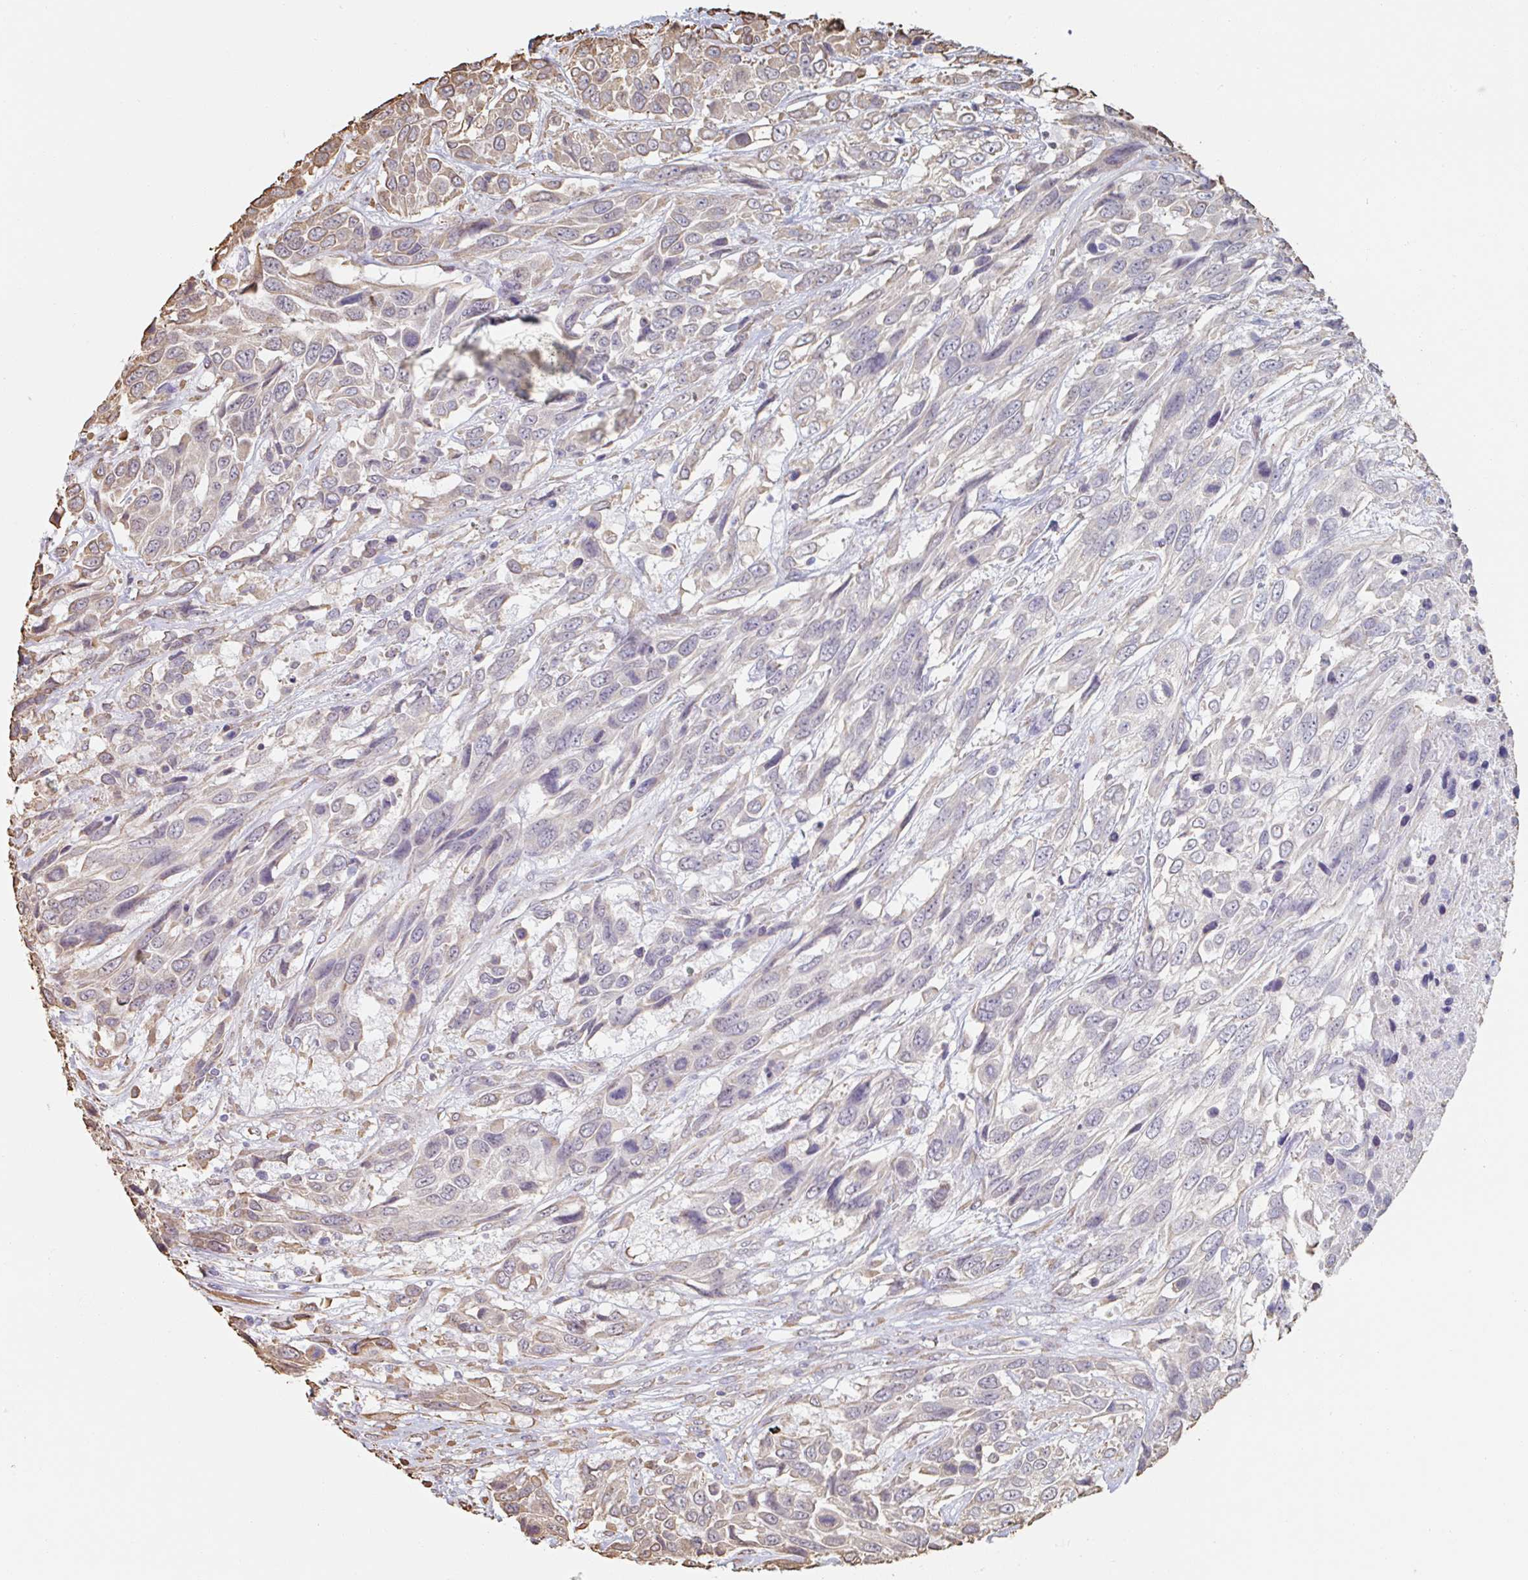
{"staining": {"intensity": "moderate", "quantity": "<25%", "location": "cytoplasmic/membranous"}, "tissue": "urothelial cancer", "cell_type": "Tumor cells", "image_type": "cancer", "snomed": [{"axis": "morphology", "description": "Urothelial carcinoma, High grade"}, {"axis": "topography", "description": "Urinary bladder"}], "caption": "High-grade urothelial carcinoma tissue reveals moderate cytoplasmic/membranous positivity in approximately <25% of tumor cells (brown staining indicates protein expression, while blue staining denotes nuclei).", "gene": "RAB5IF", "patient": {"sex": "female", "age": 70}}